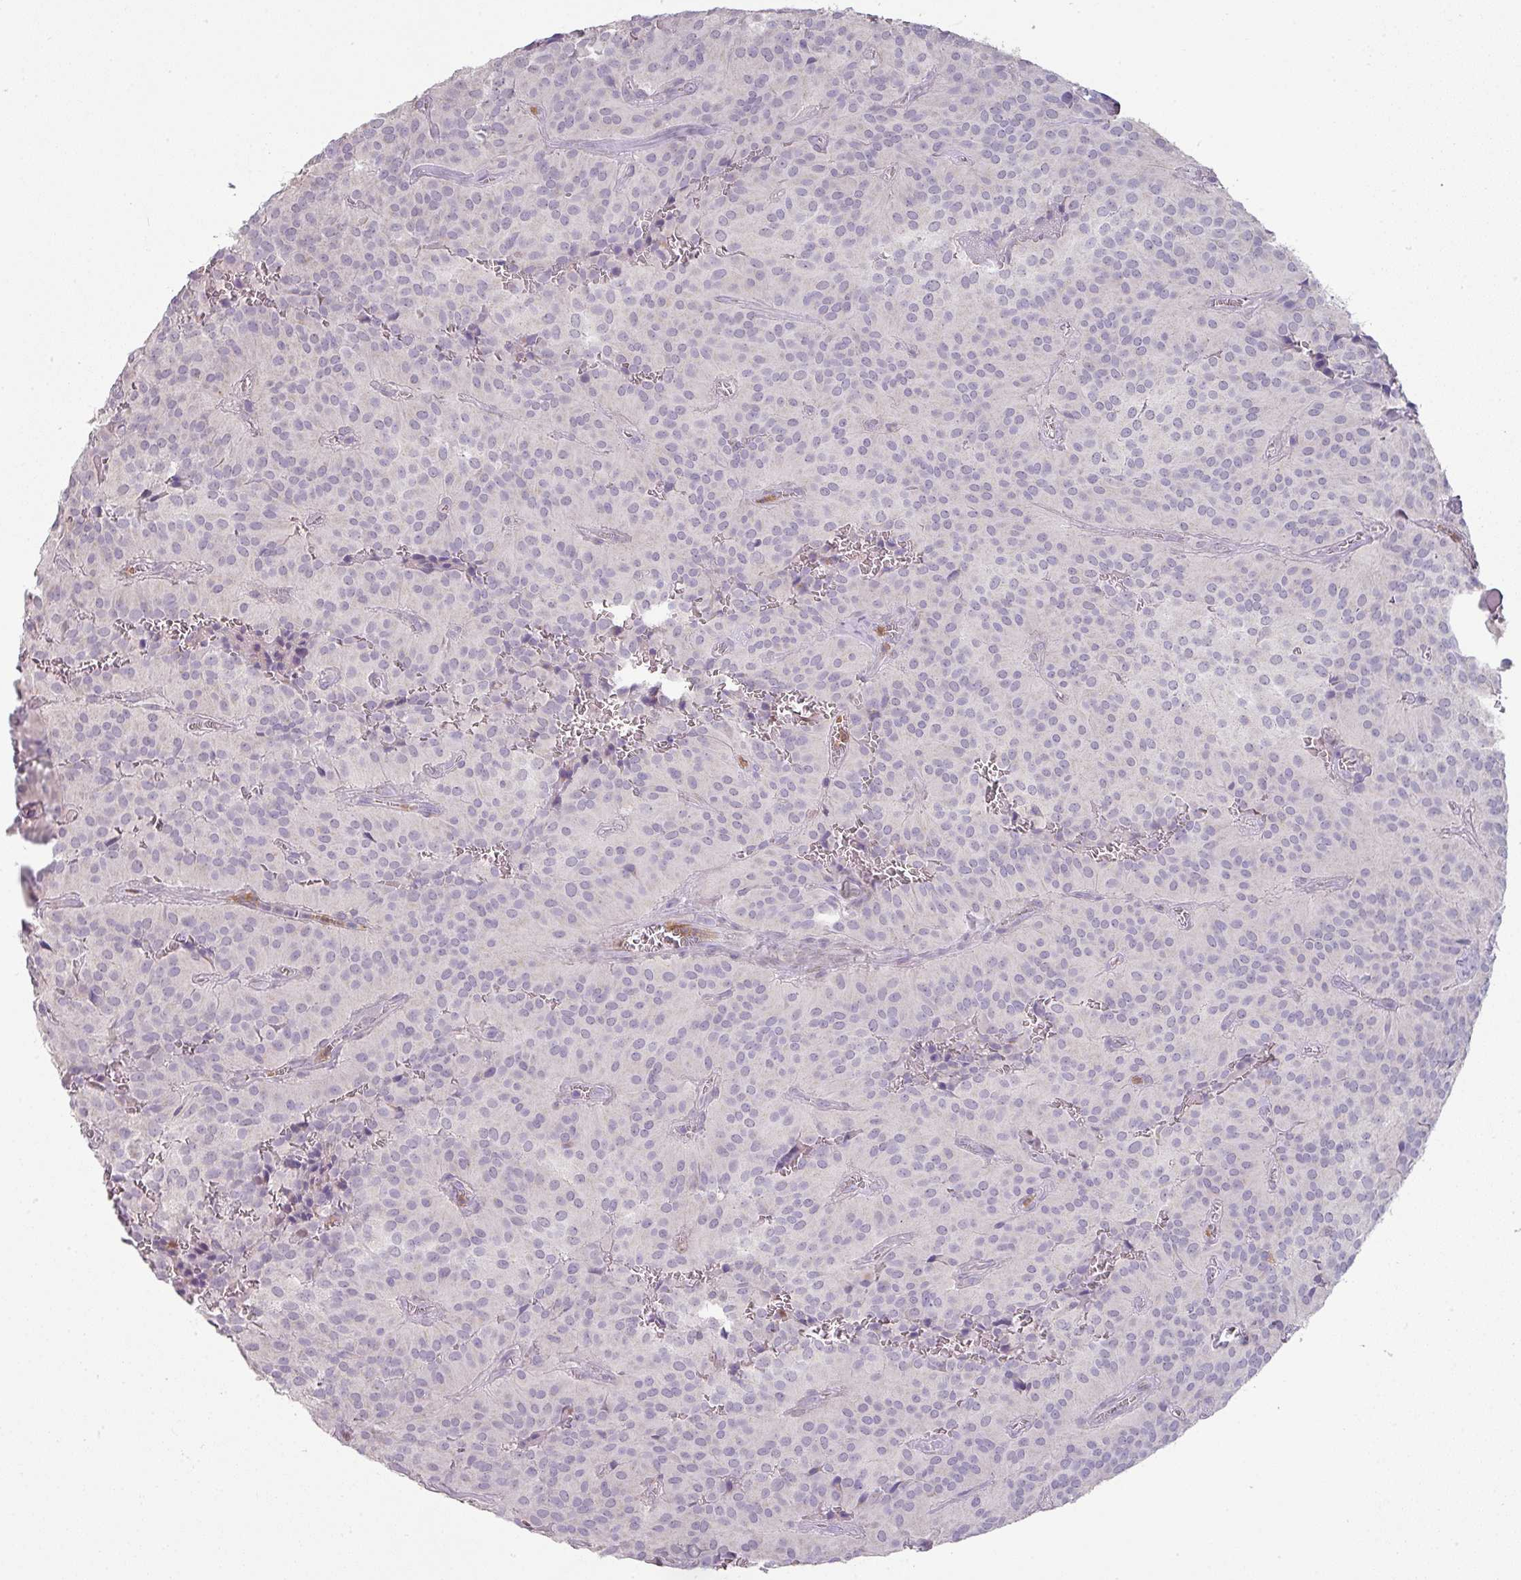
{"staining": {"intensity": "negative", "quantity": "none", "location": "none"}, "tissue": "glioma", "cell_type": "Tumor cells", "image_type": "cancer", "snomed": [{"axis": "morphology", "description": "Glioma, malignant, Low grade"}, {"axis": "topography", "description": "Brain"}], "caption": "Immunohistochemistry (IHC) image of human glioma stained for a protein (brown), which displays no staining in tumor cells.", "gene": "MAGEC3", "patient": {"sex": "male", "age": 42}}